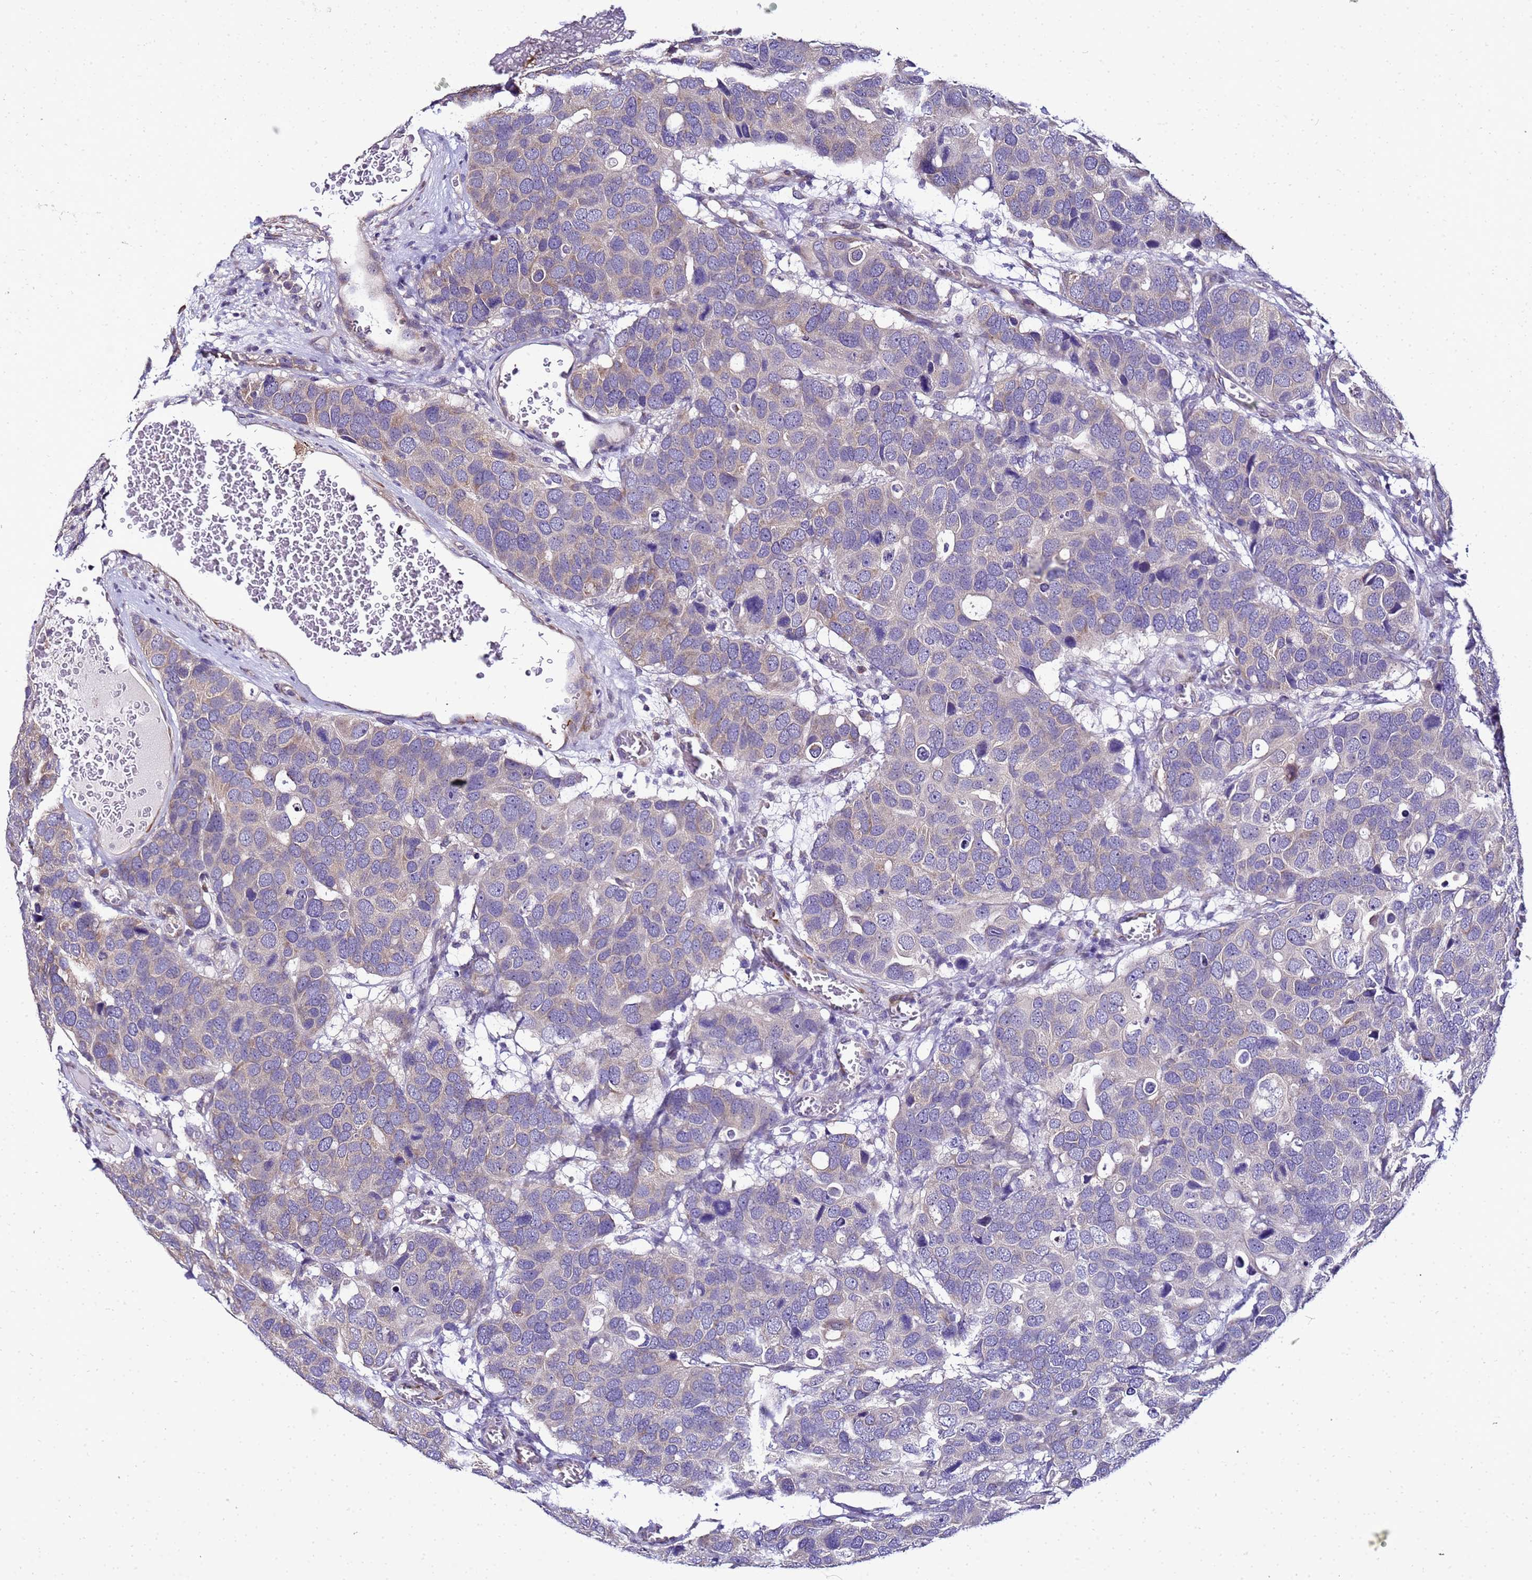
{"staining": {"intensity": "weak", "quantity": "<25%", "location": "cytoplasmic/membranous"}, "tissue": "breast cancer", "cell_type": "Tumor cells", "image_type": "cancer", "snomed": [{"axis": "morphology", "description": "Duct carcinoma"}, {"axis": "topography", "description": "Breast"}], "caption": "A high-resolution photomicrograph shows immunohistochemistry staining of breast infiltrating ductal carcinoma, which shows no significant expression in tumor cells.", "gene": "FAM166B", "patient": {"sex": "female", "age": 83}}